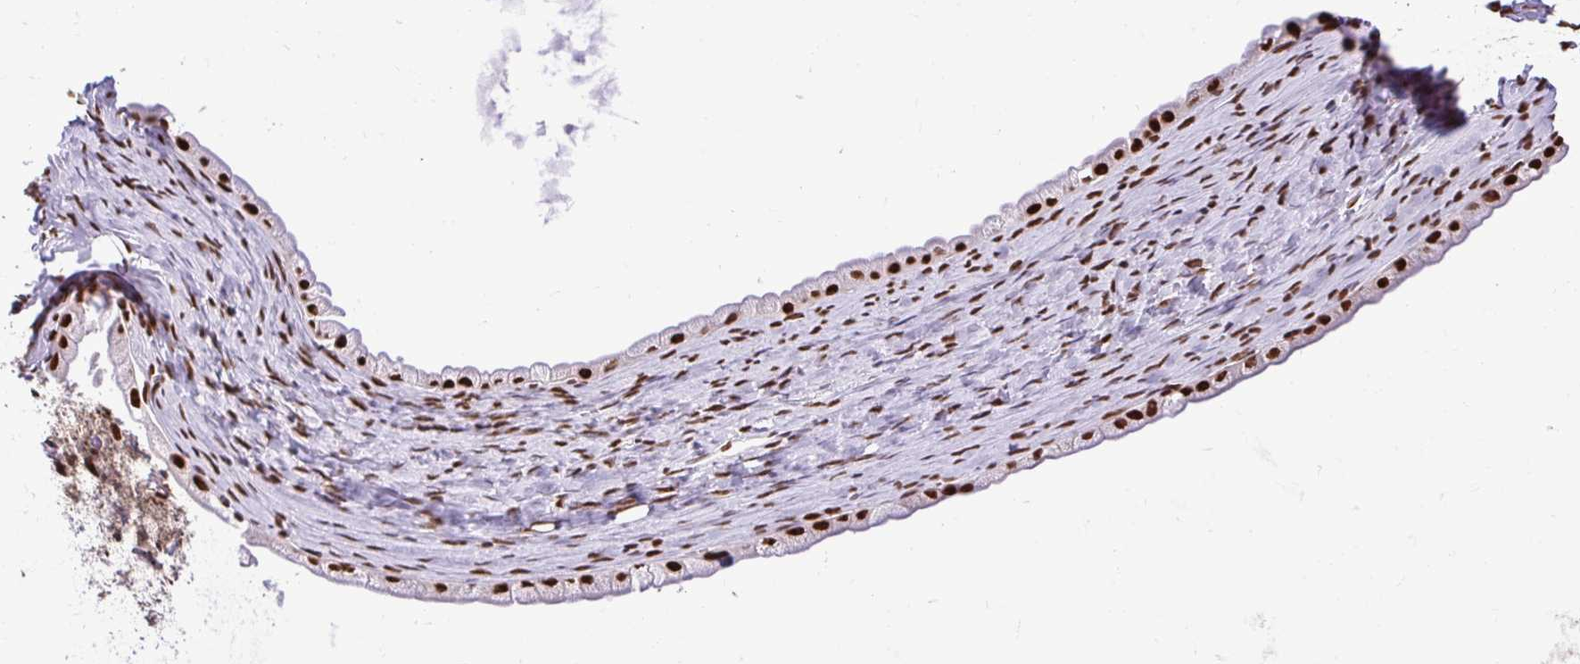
{"staining": {"intensity": "strong", "quantity": ">75%", "location": "nuclear"}, "tissue": "ovarian cancer", "cell_type": "Tumor cells", "image_type": "cancer", "snomed": [{"axis": "morphology", "description": "Cystadenocarcinoma, mucinous, NOS"}, {"axis": "topography", "description": "Ovary"}], "caption": "Brown immunohistochemical staining in human ovarian cancer reveals strong nuclear expression in about >75% of tumor cells. (DAB (3,3'-diaminobenzidine) IHC, brown staining for protein, blue staining for nuclei).", "gene": "PRPF19", "patient": {"sex": "female", "age": 61}}